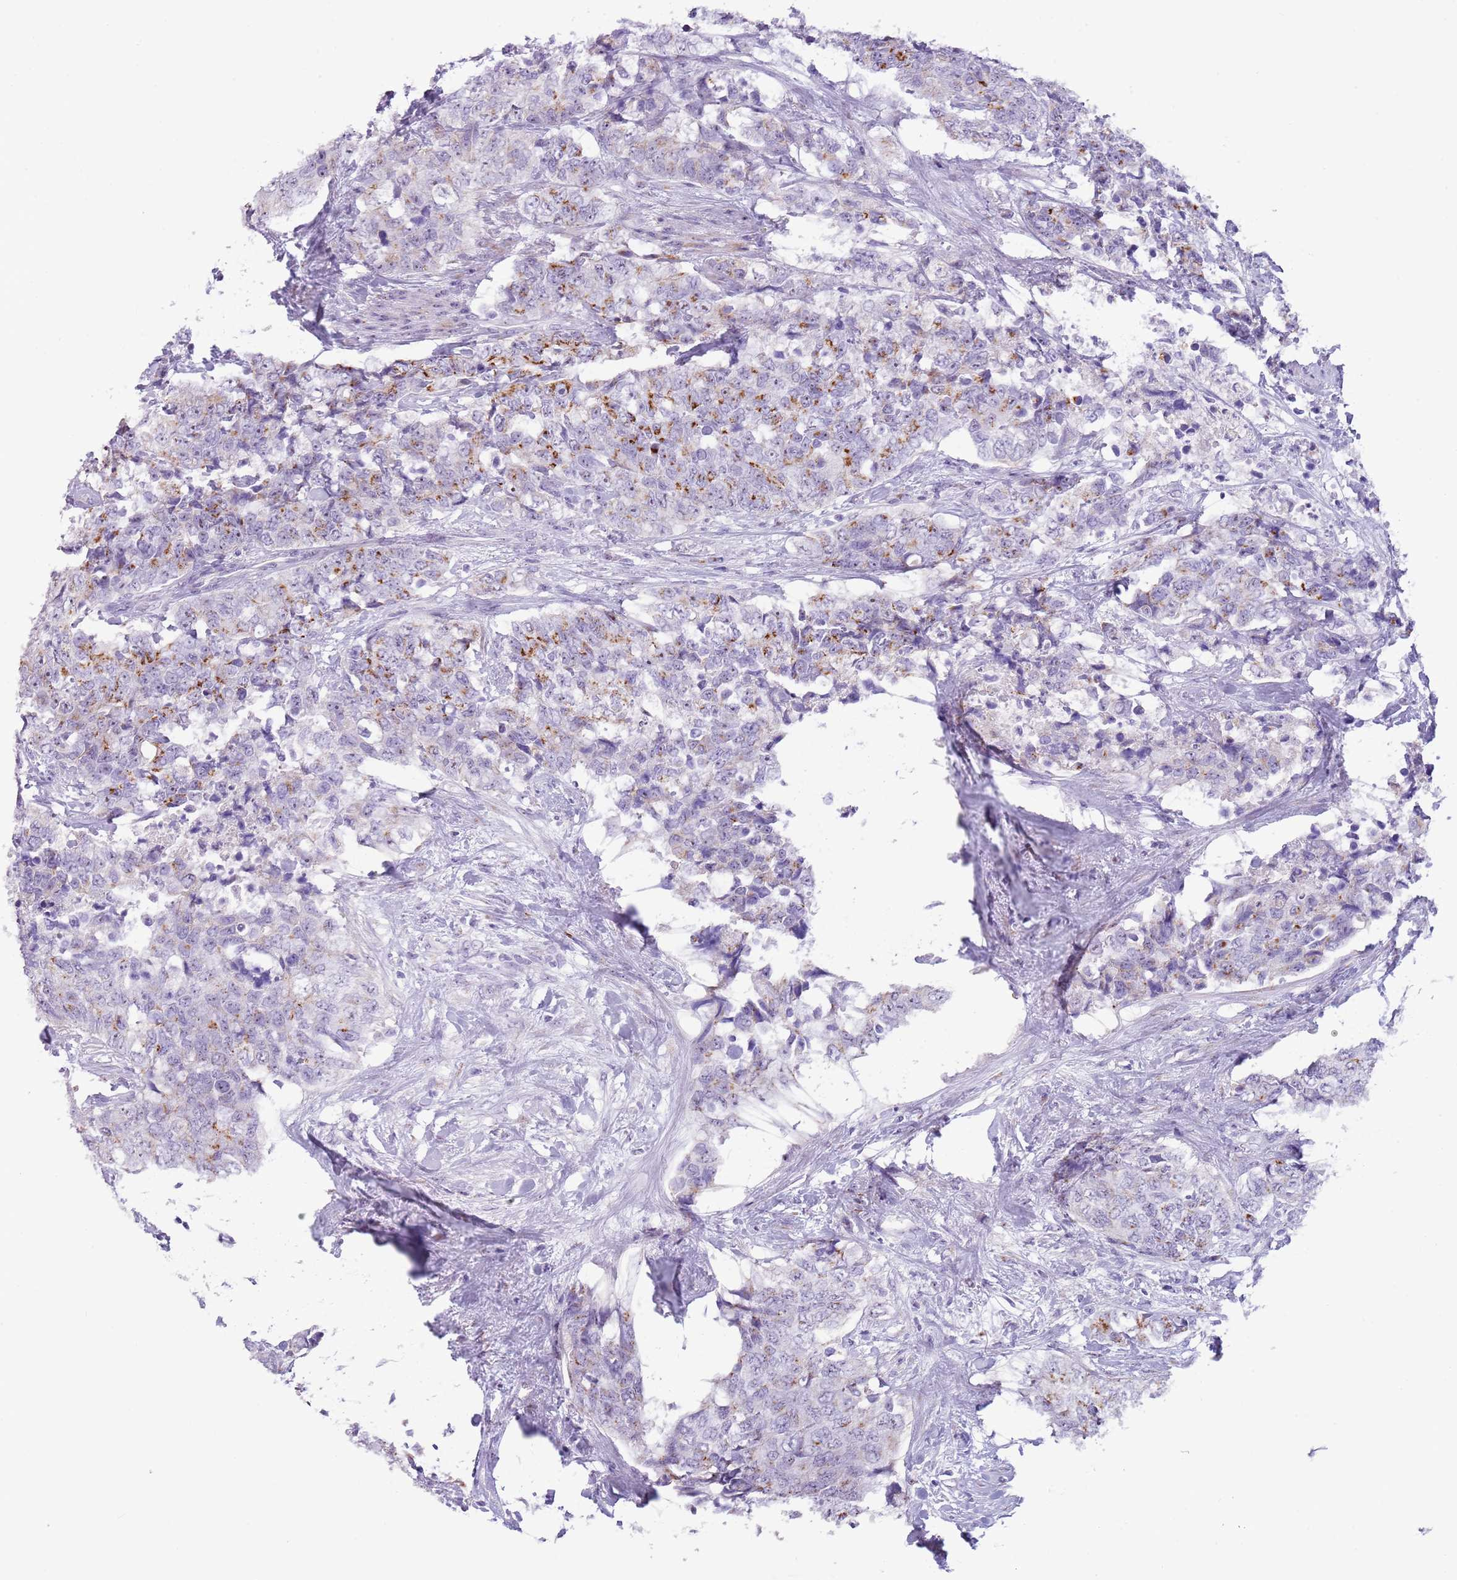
{"staining": {"intensity": "strong", "quantity": "<25%", "location": "cytoplasmic/membranous"}, "tissue": "urothelial cancer", "cell_type": "Tumor cells", "image_type": "cancer", "snomed": [{"axis": "morphology", "description": "Urothelial carcinoma, High grade"}, {"axis": "topography", "description": "Urinary bladder"}], "caption": "Brown immunohistochemical staining in human urothelial carcinoma (high-grade) reveals strong cytoplasmic/membranous expression in about <25% of tumor cells.", "gene": "NBPF6", "patient": {"sex": "female", "age": 78}}